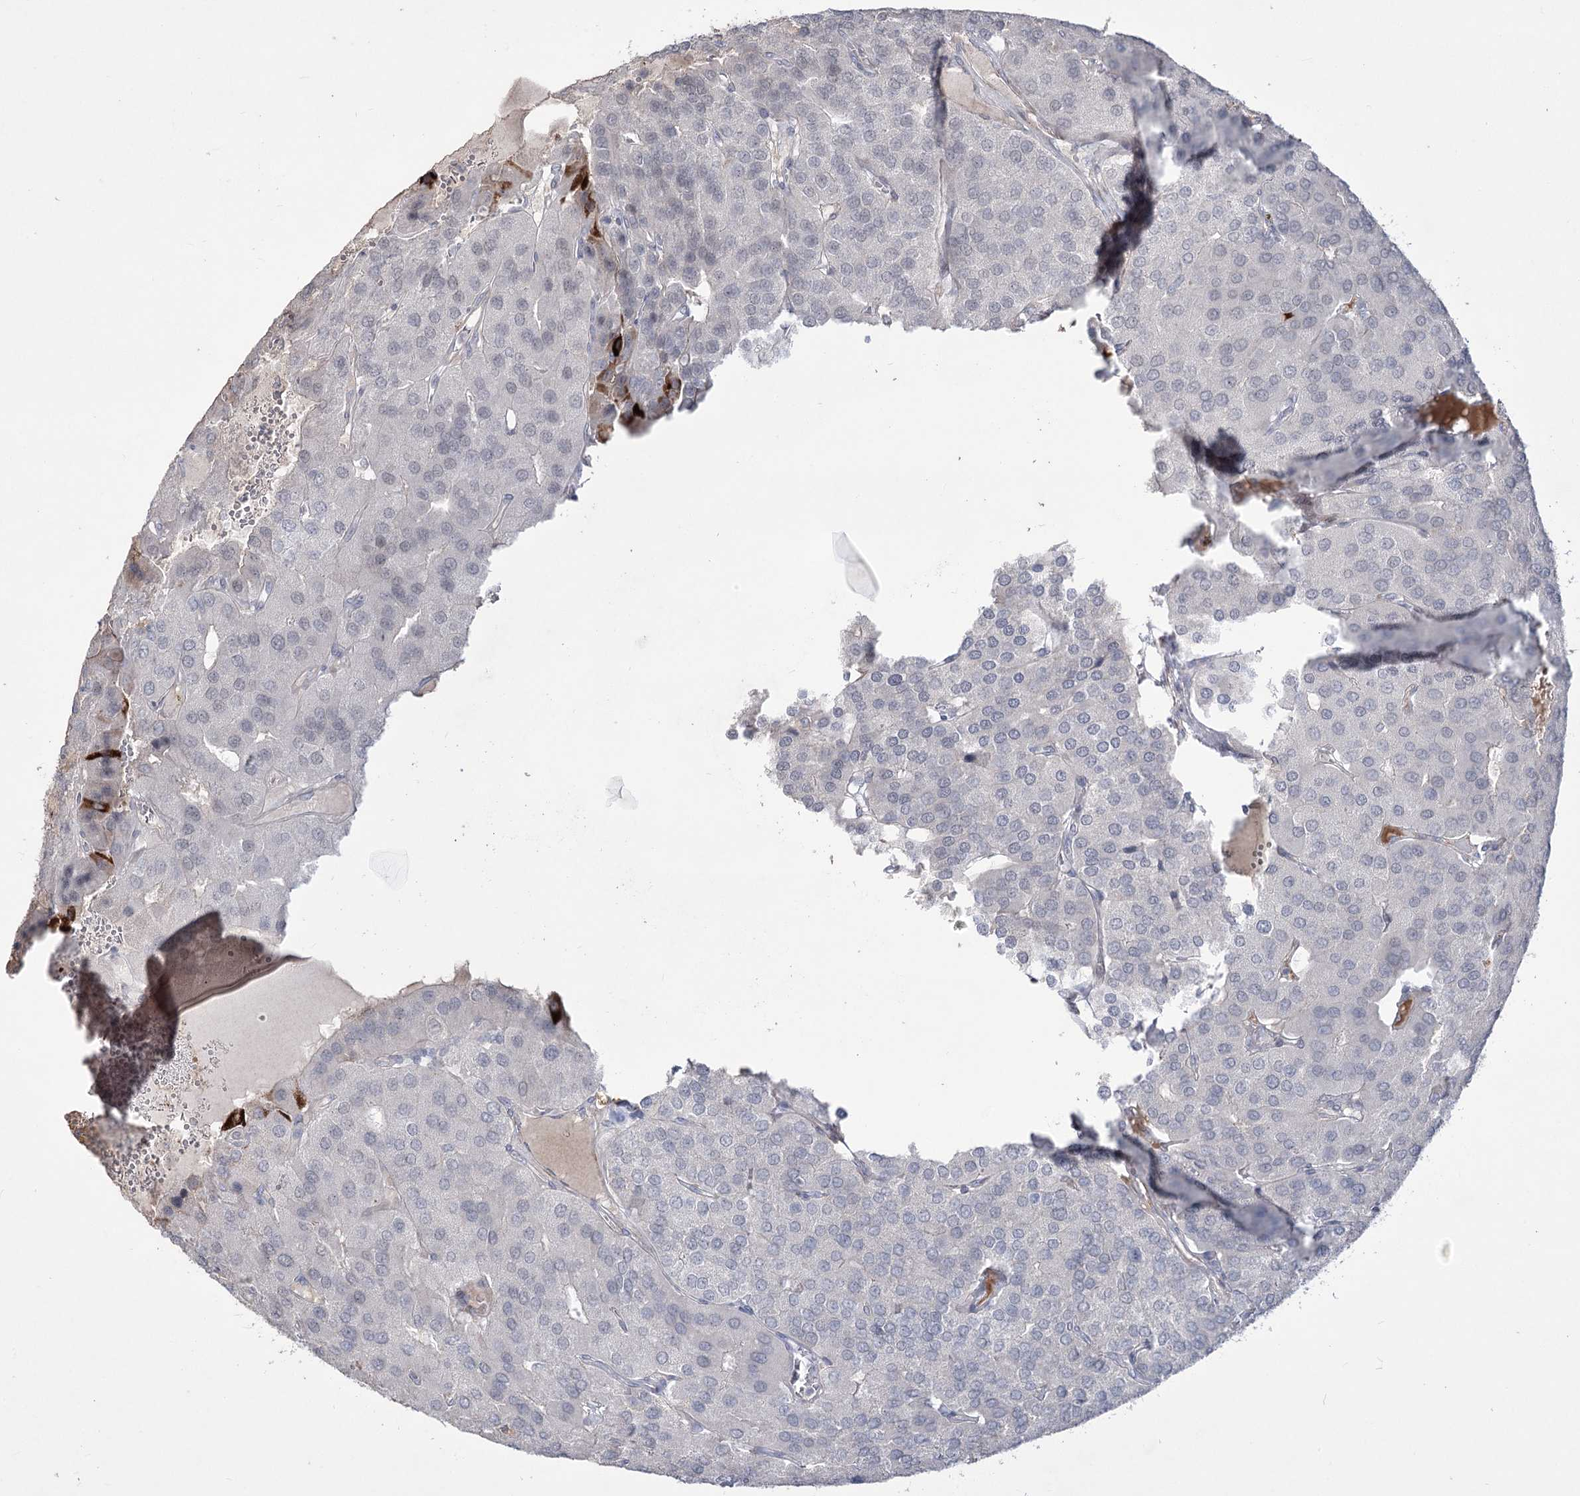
{"staining": {"intensity": "negative", "quantity": "none", "location": "none"}, "tissue": "parathyroid gland", "cell_type": "Glandular cells", "image_type": "normal", "snomed": [{"axis": "morphology", "description": "Normal tissue, NOS"}, {"axis": "morphology", "description": "Adenoma, NOS"}, {"axis": "topography", "description": "Parathyroid gland"}], "caption": "IHC image of benign human parathyroid gland stained for a protein (brown), which shows no expression in glandular cells. (Immunohistochemistry, brightfield microscopy, high magnification).", "gene": "ZSCAN23", "patient": {"sex": "female", "age": 86}}